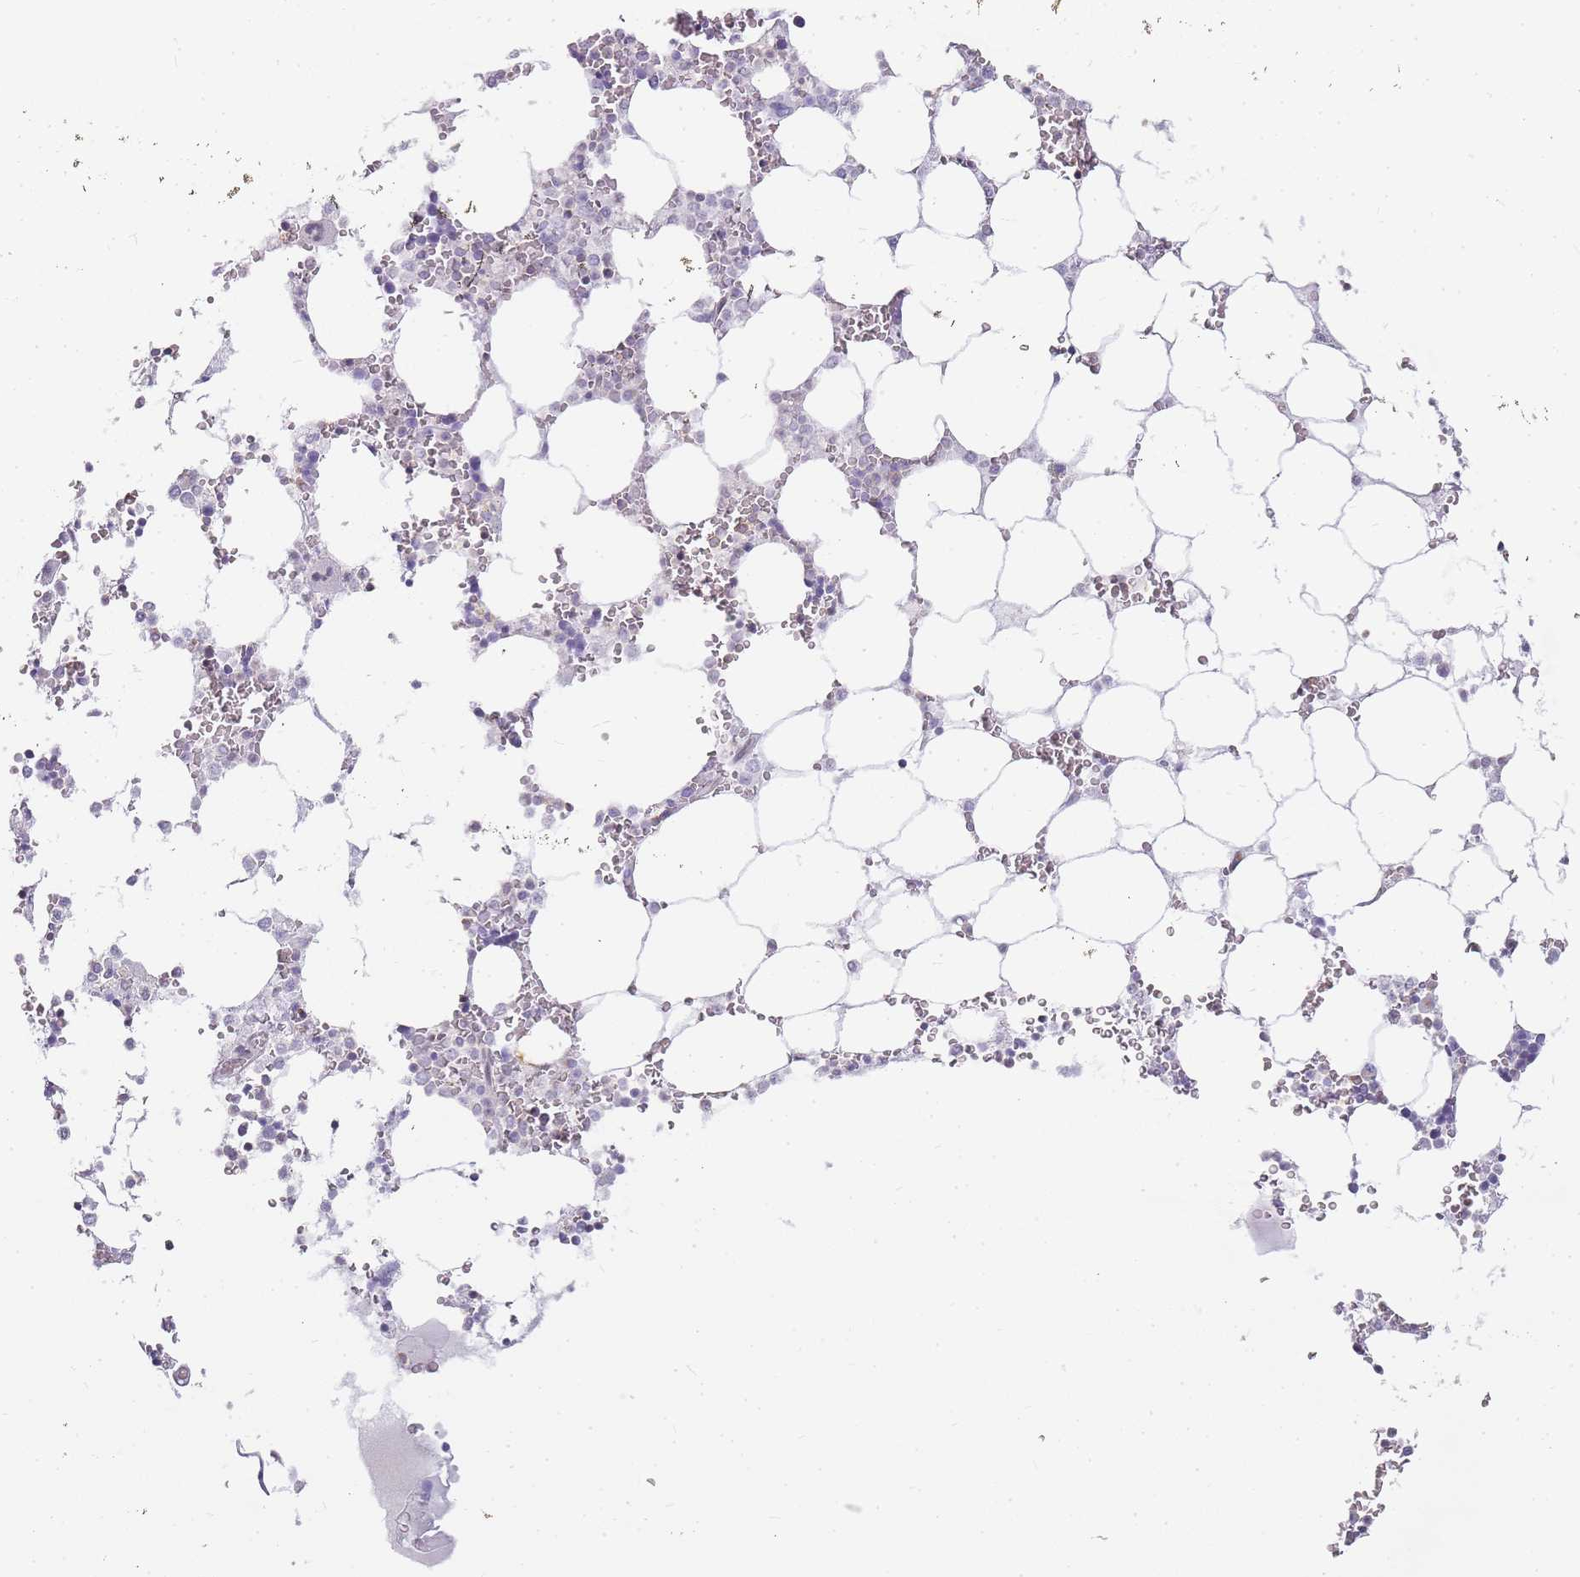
{"staining": {"intensity": "negative", "quantity": "none", "location": "none"}, "tissue": "bone marrow", "cell_type": "Hematopoietic cells", "image_type": "normal", "snomed": [{"axis": "morphology", "description": "Normal tissue, NOS"}, {"axis": "topography", "description": "Bone marrow"}], "caption": "High power microscopy photomicrograph of an immunohistochemistry (IHC) histopathology image of benign bone marrow, revealing no significant staining in hematopoietic cells.", "gene": "JAKMIP1", "patient": {"sex": "male", "age": 64}}